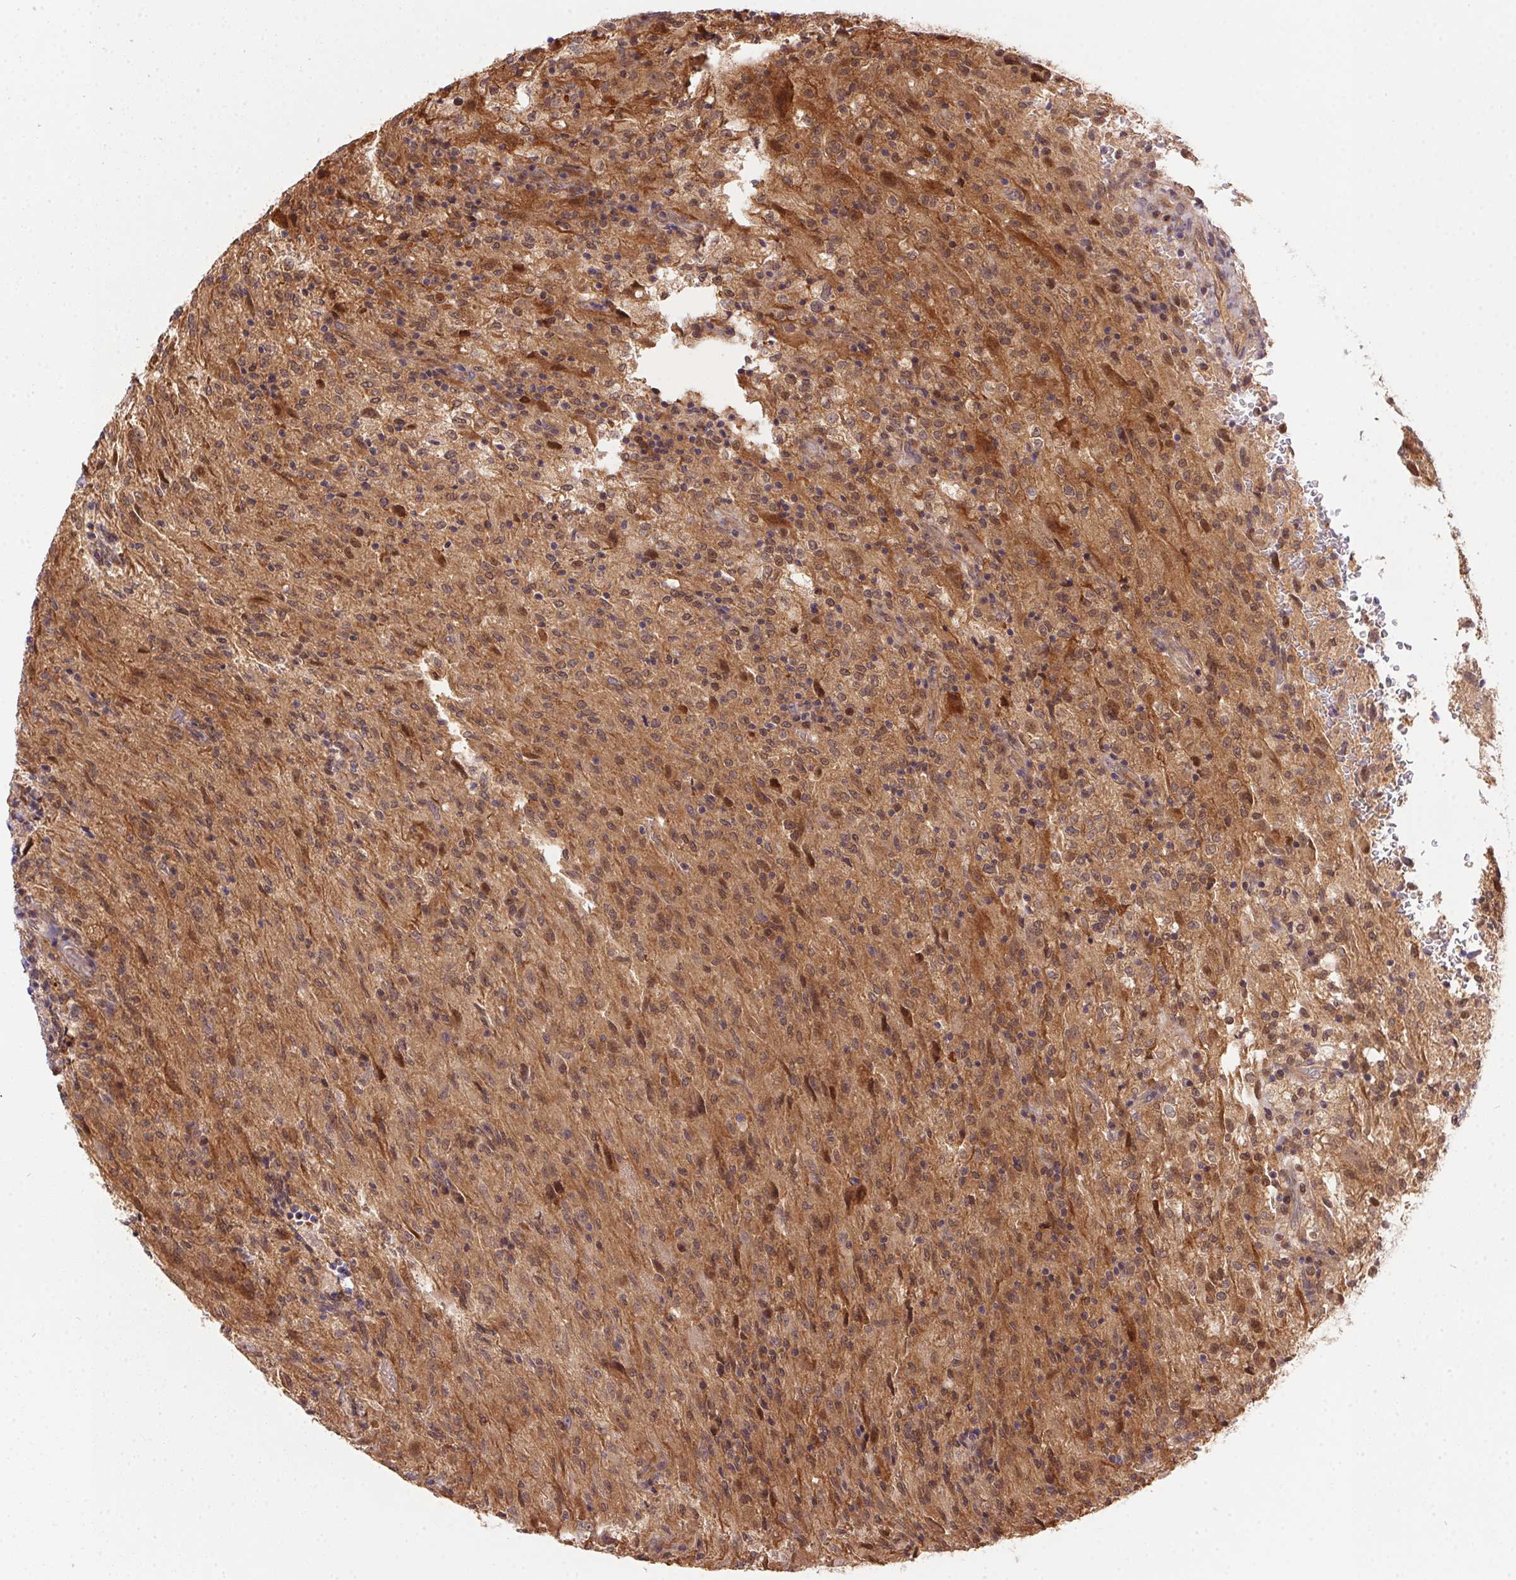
{"staining": {"intensity": "moderate", "quantity": ">75%", "location": "cytoplasmic/membranous,nuclear"}, "tissue": "glioma", "cell_type": "Tumor cells", "image_type": "cancer", "snomed": [{"axis": "morphology", "description": "Glioma, malignant, High grade"}, {"axis": "topography", "description": "Brain"}], "caption": "The micrograph reveals immunohistochemical staining of glioma. There is moderate cytoplasmic/membranous and nuclear positivity is present in approximately >75% of tumor cells.", "gene": "NUDT16", "patient": {"sex": "male", "age": 68}}